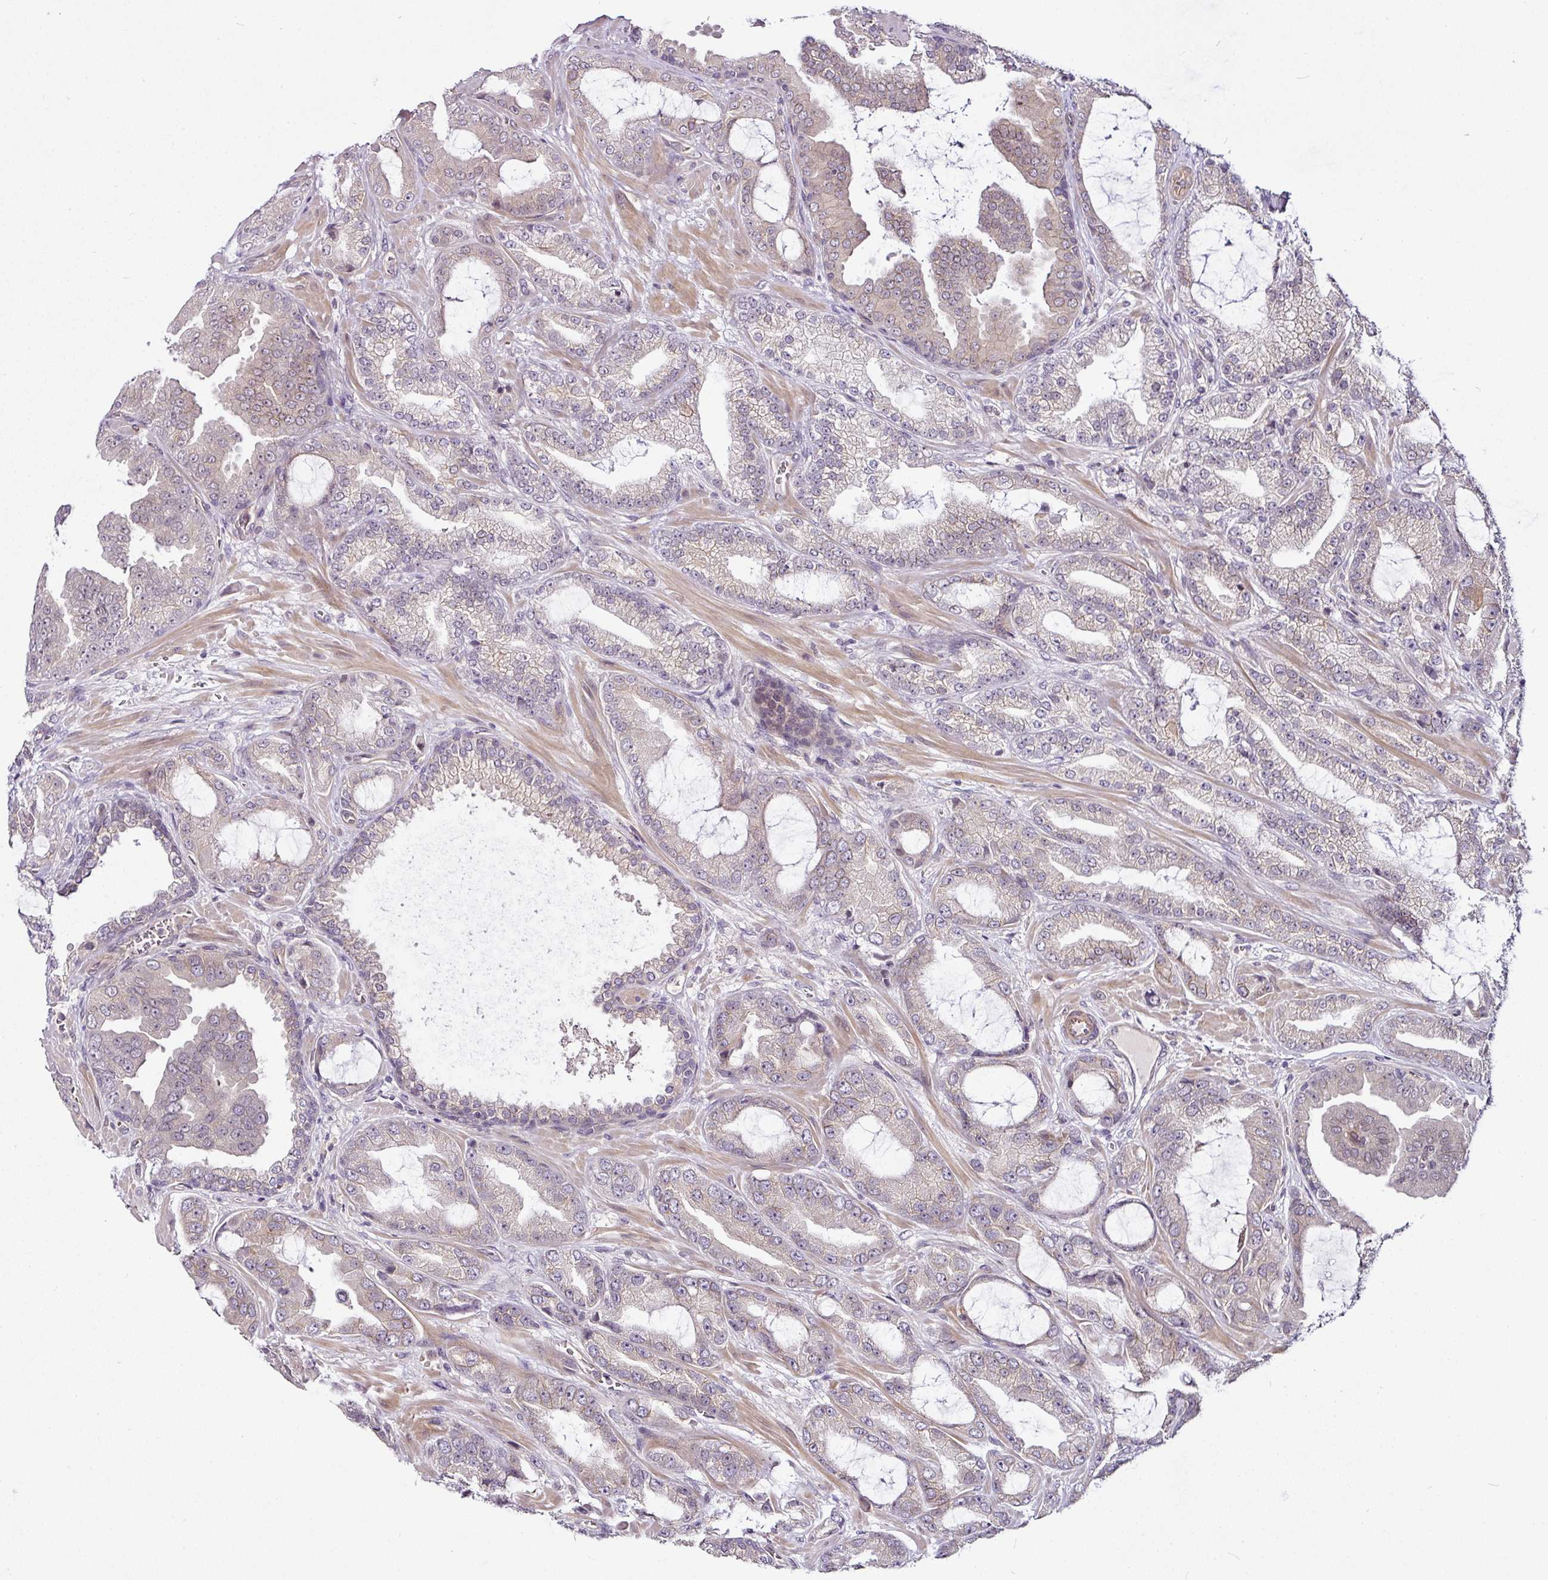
{"staining": {"intensity": "negative", "quantity": "none", "location": "none"}, "tissue": "prostate cancer", "cell_type": "Tumor cells", "image_type": "cancer", "snomed": [{"axis": "morphology", "description": "Adenocarcinoma, High grade"}, {"axis": "topography", "description": "Prostate"}], "caption": "The image reveals no staining of tumor cells in prostate cancer. Brightfield microscopy of immunohistochemistry (IHC) stained with DAB (brown) and hematoxylin (blue), captured at high magnification.", "gene": "DCAF13", "patient": {"sex": "male", "age": 68}}